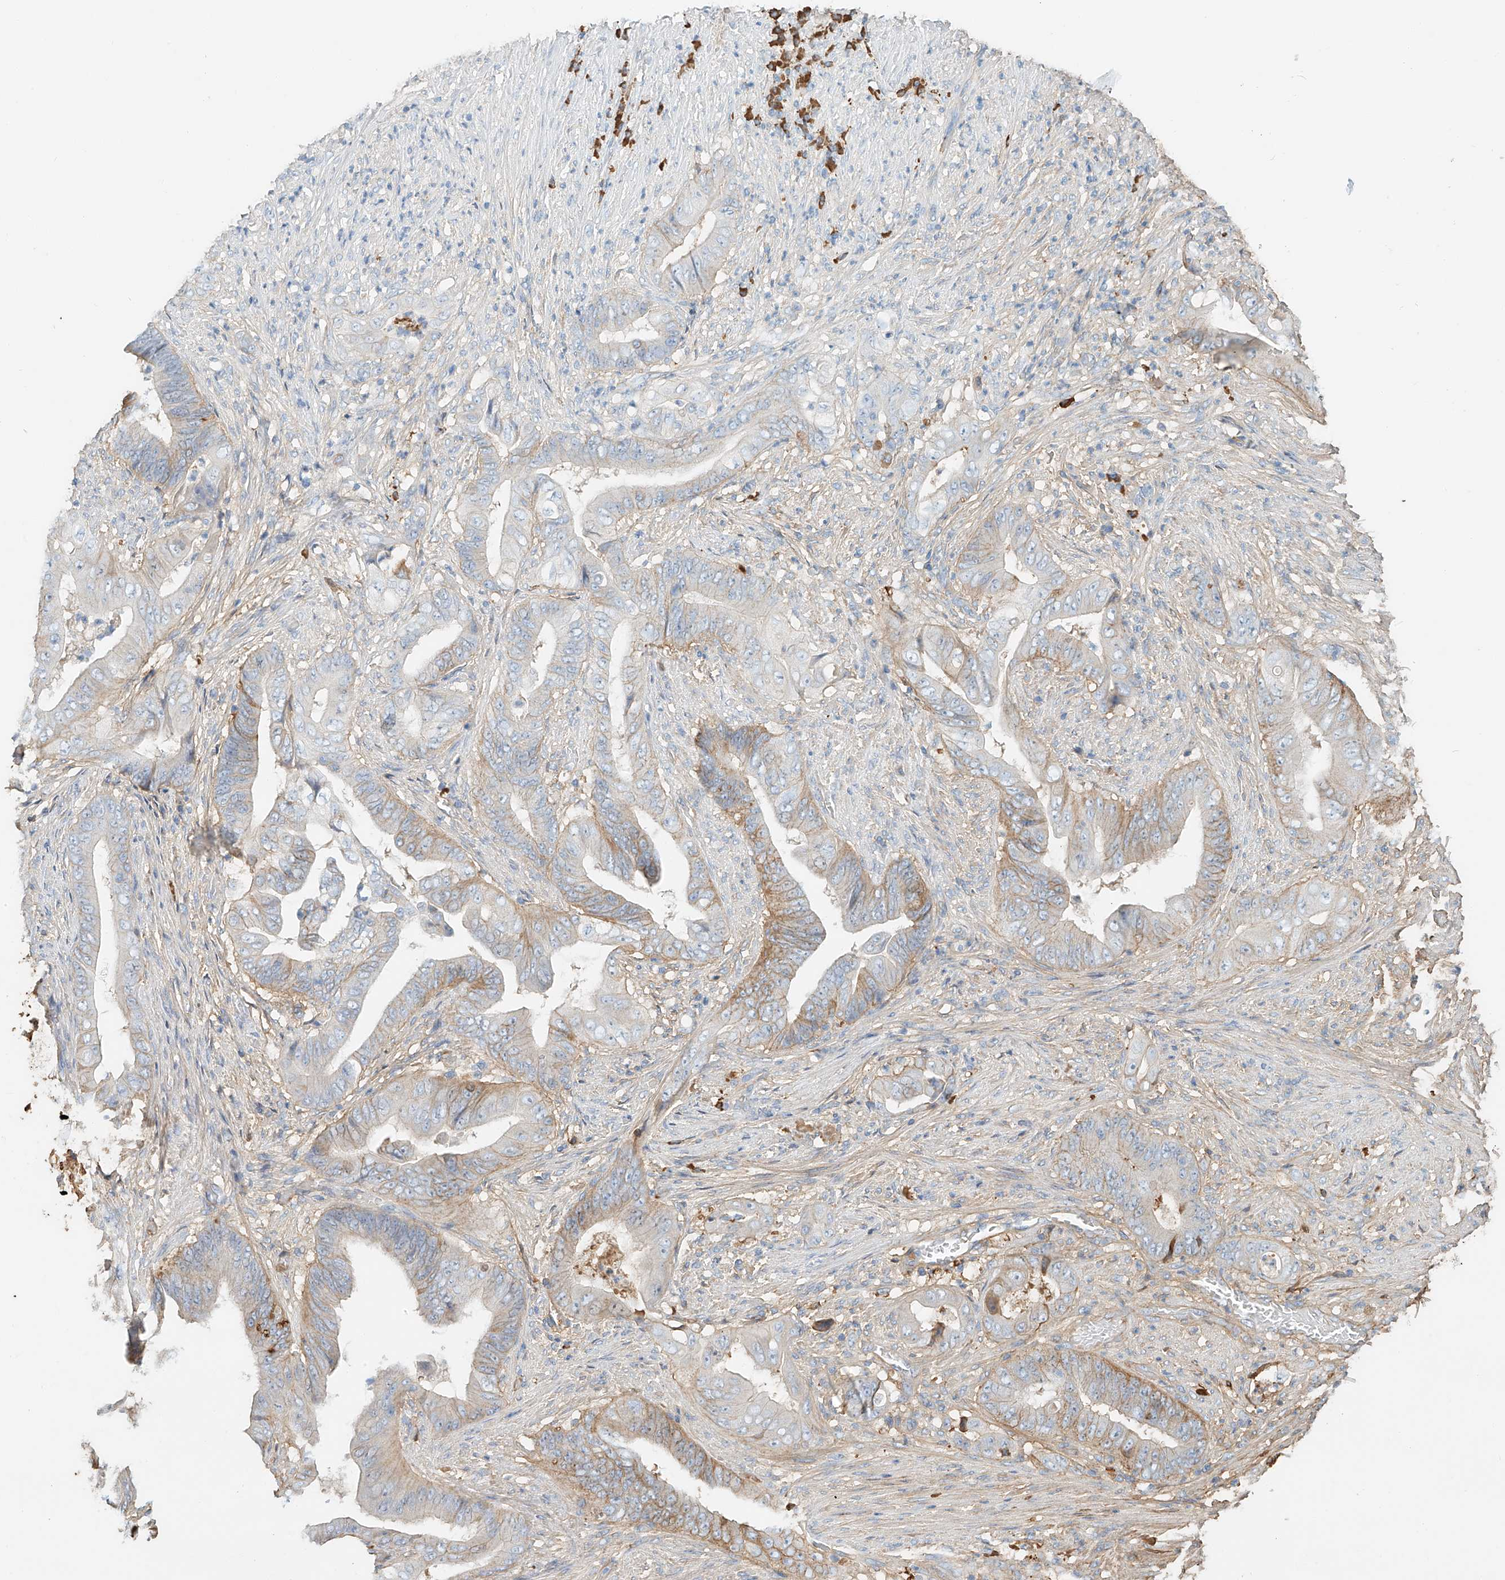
{"staining": {"intensity": "weak", "quantity": "25%-75%", "location": "cytoplasmic/membranous"}, "tissue": "stomach cancer", "cell_type": "Tumor cells", "image_type": "cancer", "snomed": [{"axis": "morphology", "description": "Adenocarcinoma, NOS"}, {"axis": "topography", "description": "Stomach"}], "caption": "Stomach cancer (adenocarcinoma) stained with DAB immunohistochemistry displays low levels of weak cytoplasmic/membranous staining in approximately 25%-75% of tumor cells. Using DAB (brown) and hematoxylin (blue) stains, captured at high magnification using brightfield microscopy.", "gene": "ZFP30", "patient": {"sex": "female", "age": 73}}